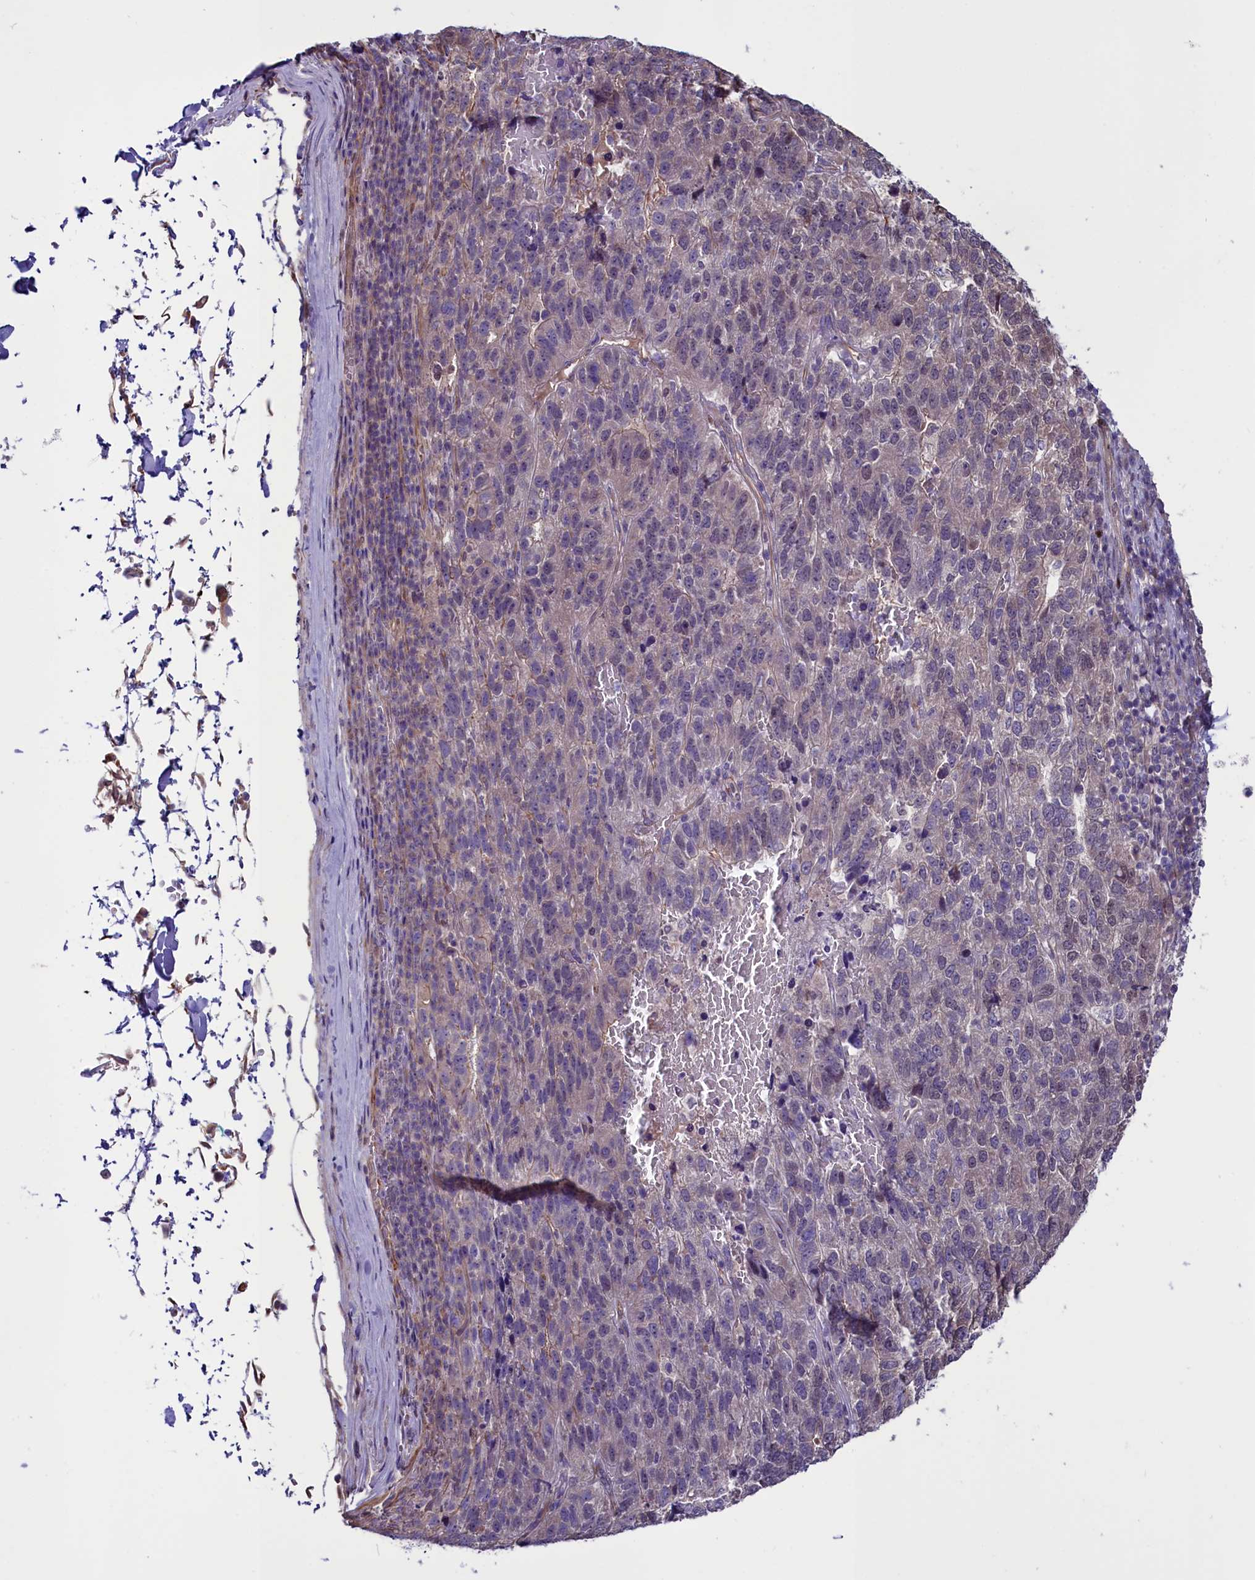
{"staining": {"intensity": "negative", "quantity": "none", "location": "none"}, "tissue": "pancreatic cancer", "cell_type": "Tumor cells", "image_type": "cancer", "snomed": [{"axis": "morphology", "description": "Adenocarcinoma, NOS"}, {"axis": "topography", "description": "Pancreas"}], "caption": "Immunohistochemical staining of pancreatic cancer (adenocarcinoma) reveals no significant expression in tumor cells. (DAB immunohistochemistry (IHC), high magnification).", "gene": "PDILT", "patient": {"sex": "female", "age": 61}}